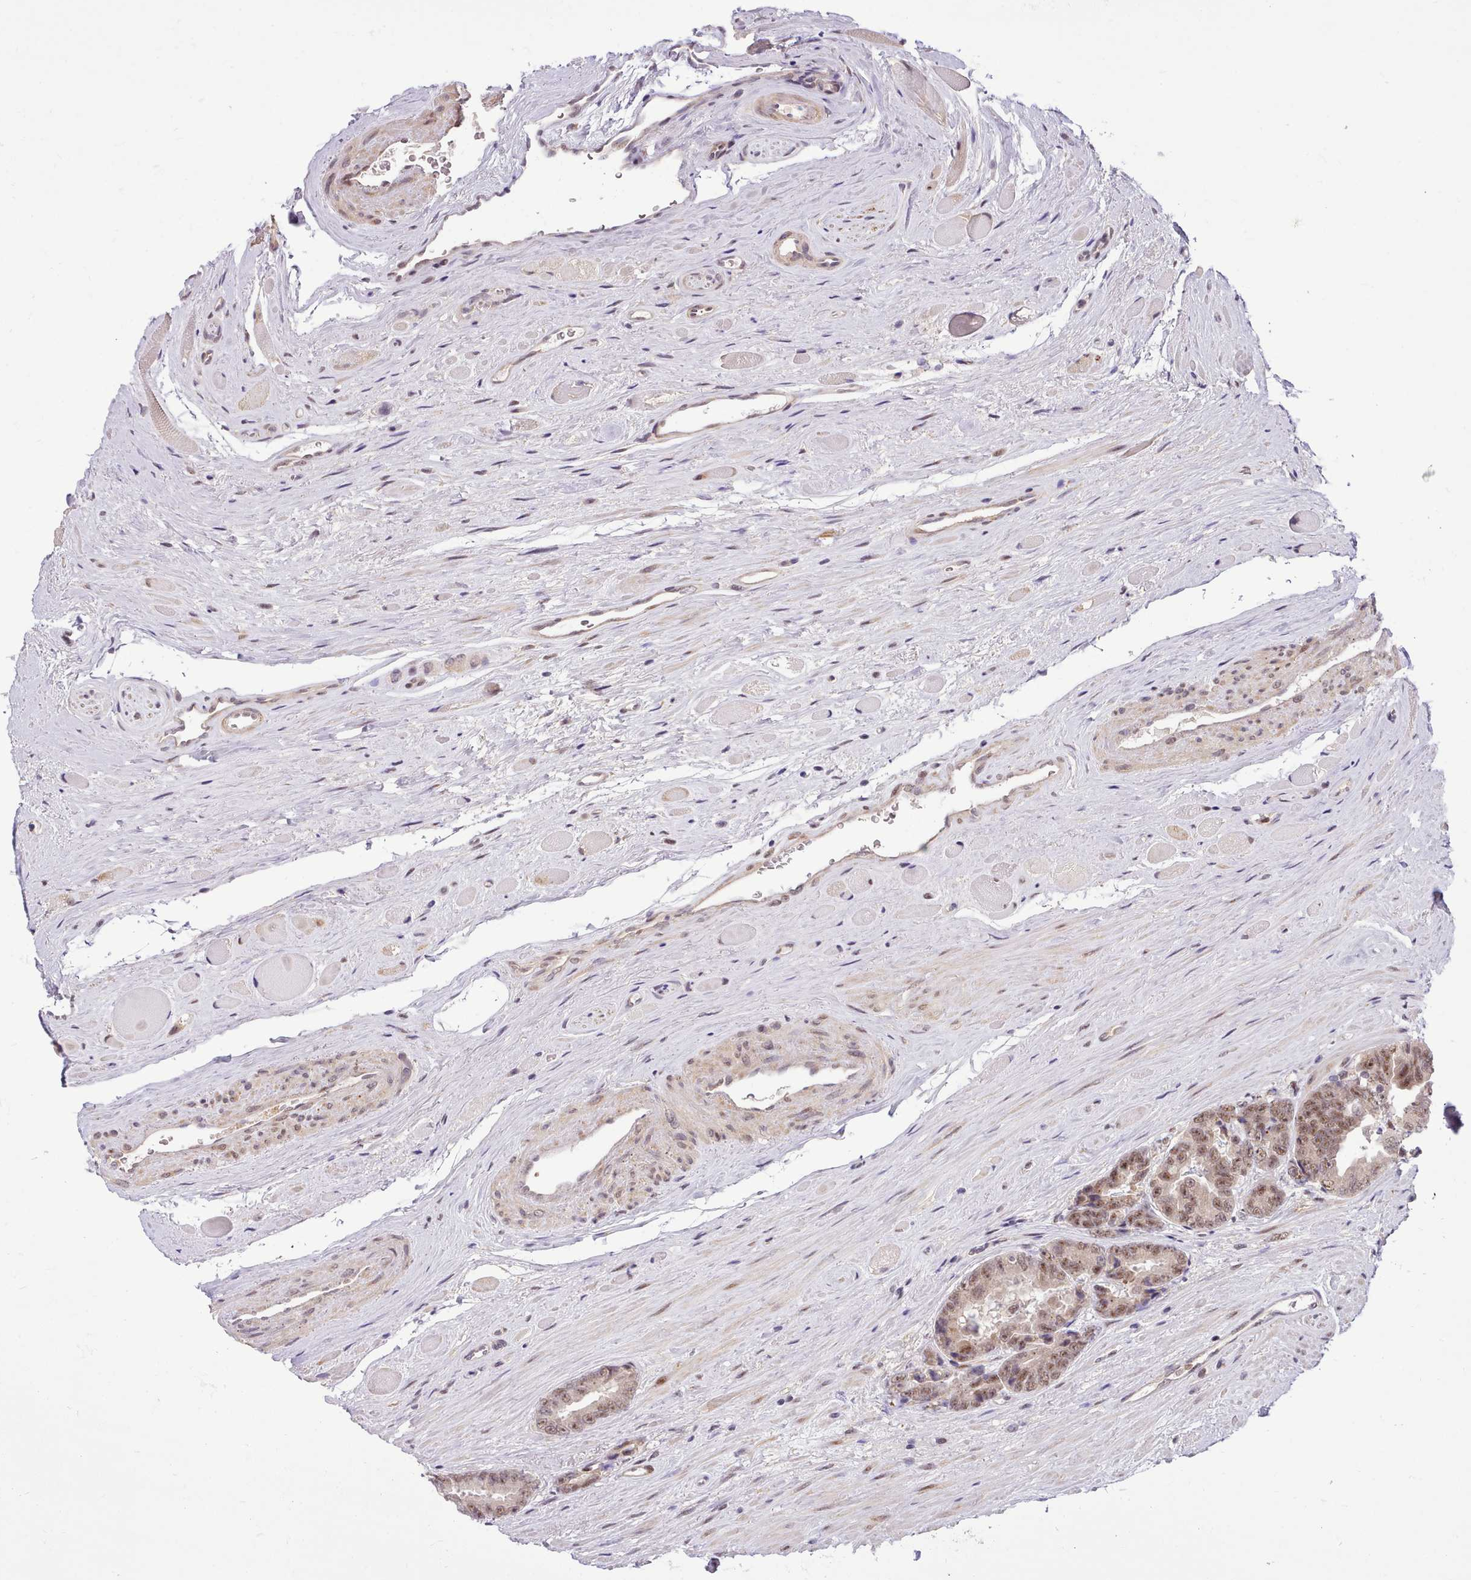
{"staining": {"intensity": "moderate", "quantity": ">75%", "location": "cytoplasmic/membranous,nuclear"}, "tissue": "prostate cancer", "cell_type": "Tumor cells", "image_type": "cancer", "snomed": [{"axis": "morphology", "description": "Adenocarcinoma, High grade"}, {"axis": "topography", "description": "Prostate"}], "caption": "Prostate cancer was stained to show a protein in brown. There is medium levels of moderate cytoplasmic/membranous and nuclear positivity in approximately >75% of tumor cells. Immunohistochemistry (ihc) stains the protein in brown and the nuclei are stained blue.", "gene": "HOXB7", "patient": {"sex": "male", "age": 72}}